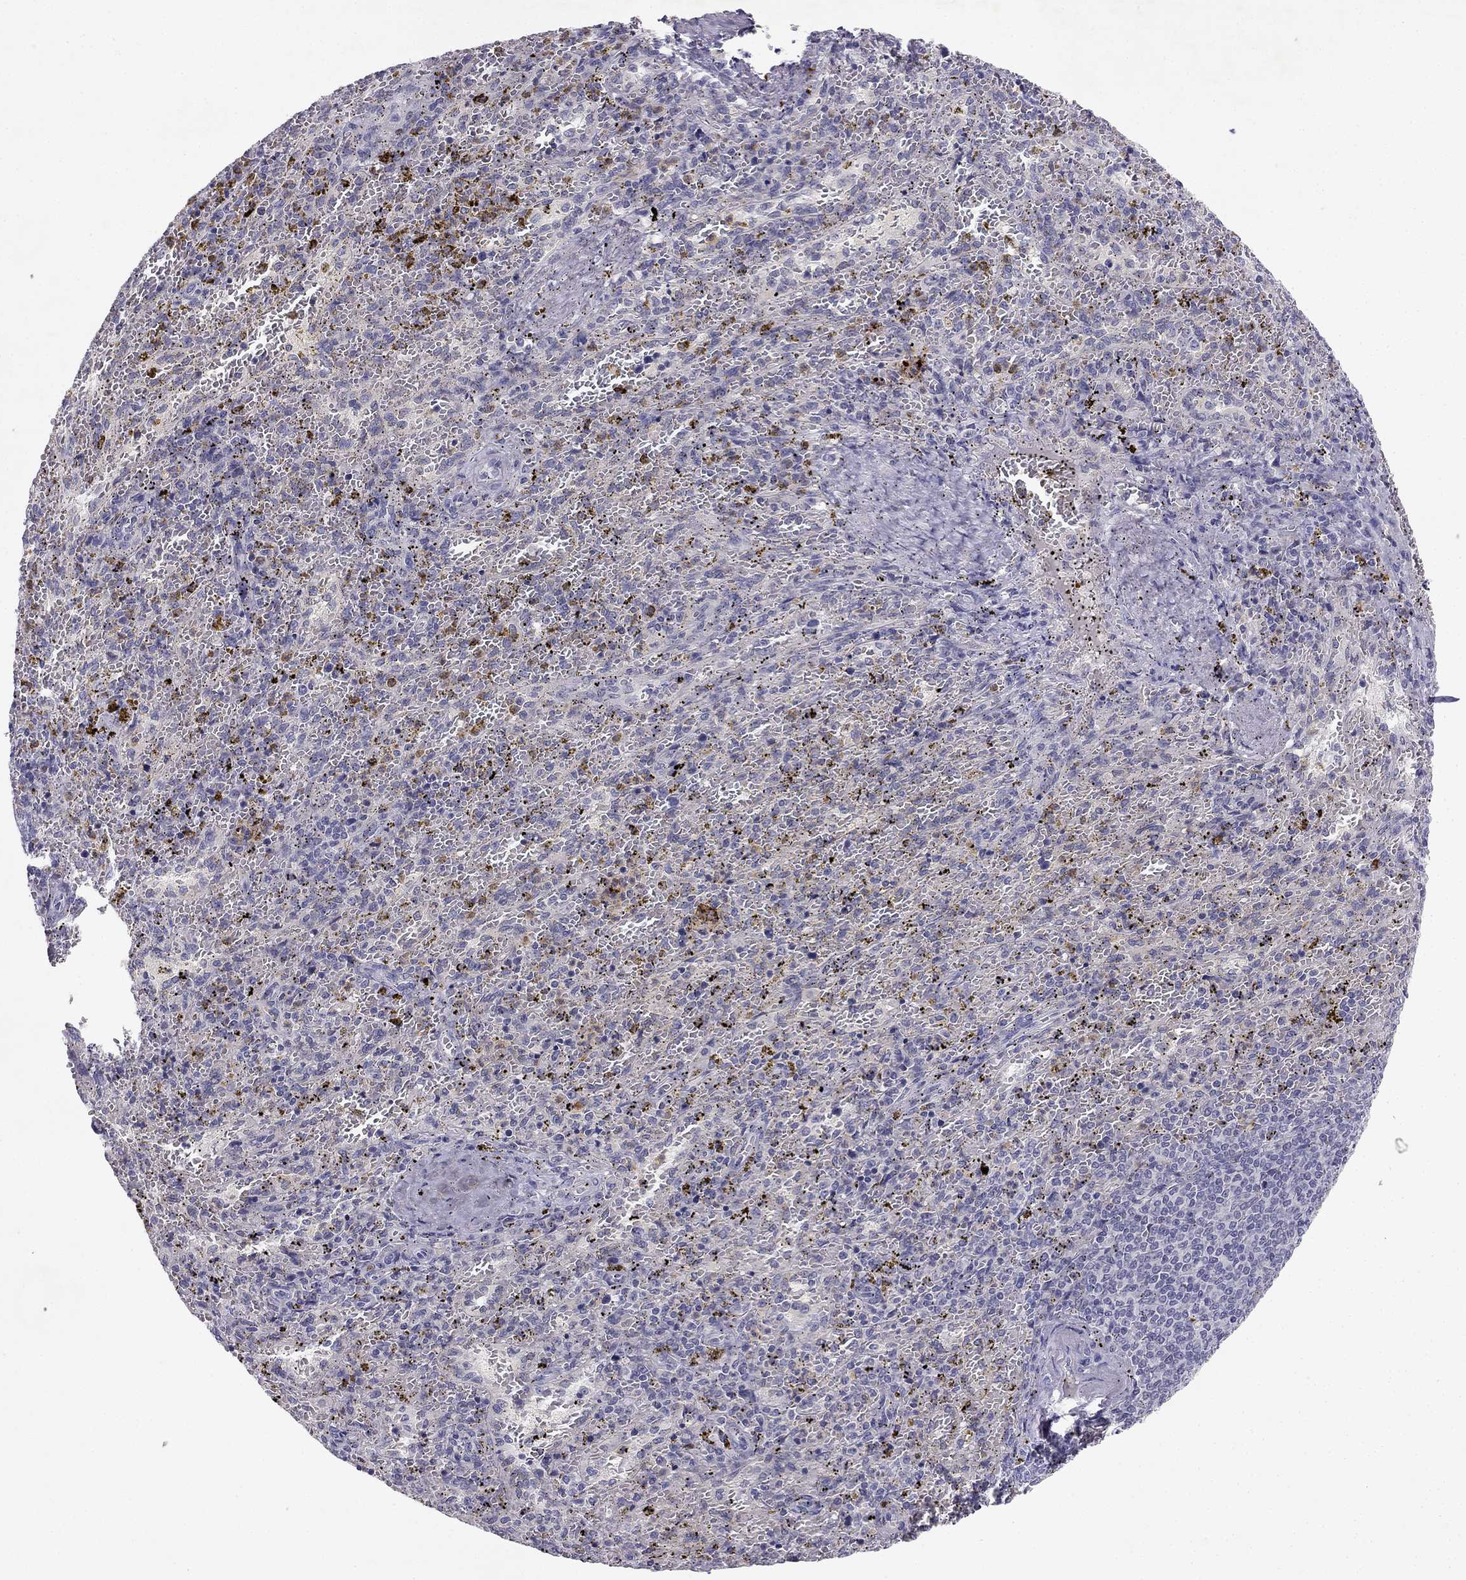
{"staining": {"intensity": "negative", "quantity": "none", "location": "none"}, "tissue": "spleen", "cell_type": "Cells in red pulp", "image_type": "normal", "snomed": [{"axis": "morphology", "description": "Normal tissue, NOS"}, {"axis": "topography", "description": "Spleen"}], "caption": "This is an immunohistochemistry (IHC) image of benign human spleen. There is no expression in cells in red pulp.", "gene": "SLC6A4", "patient": {"sex": "female", "age": 50}}